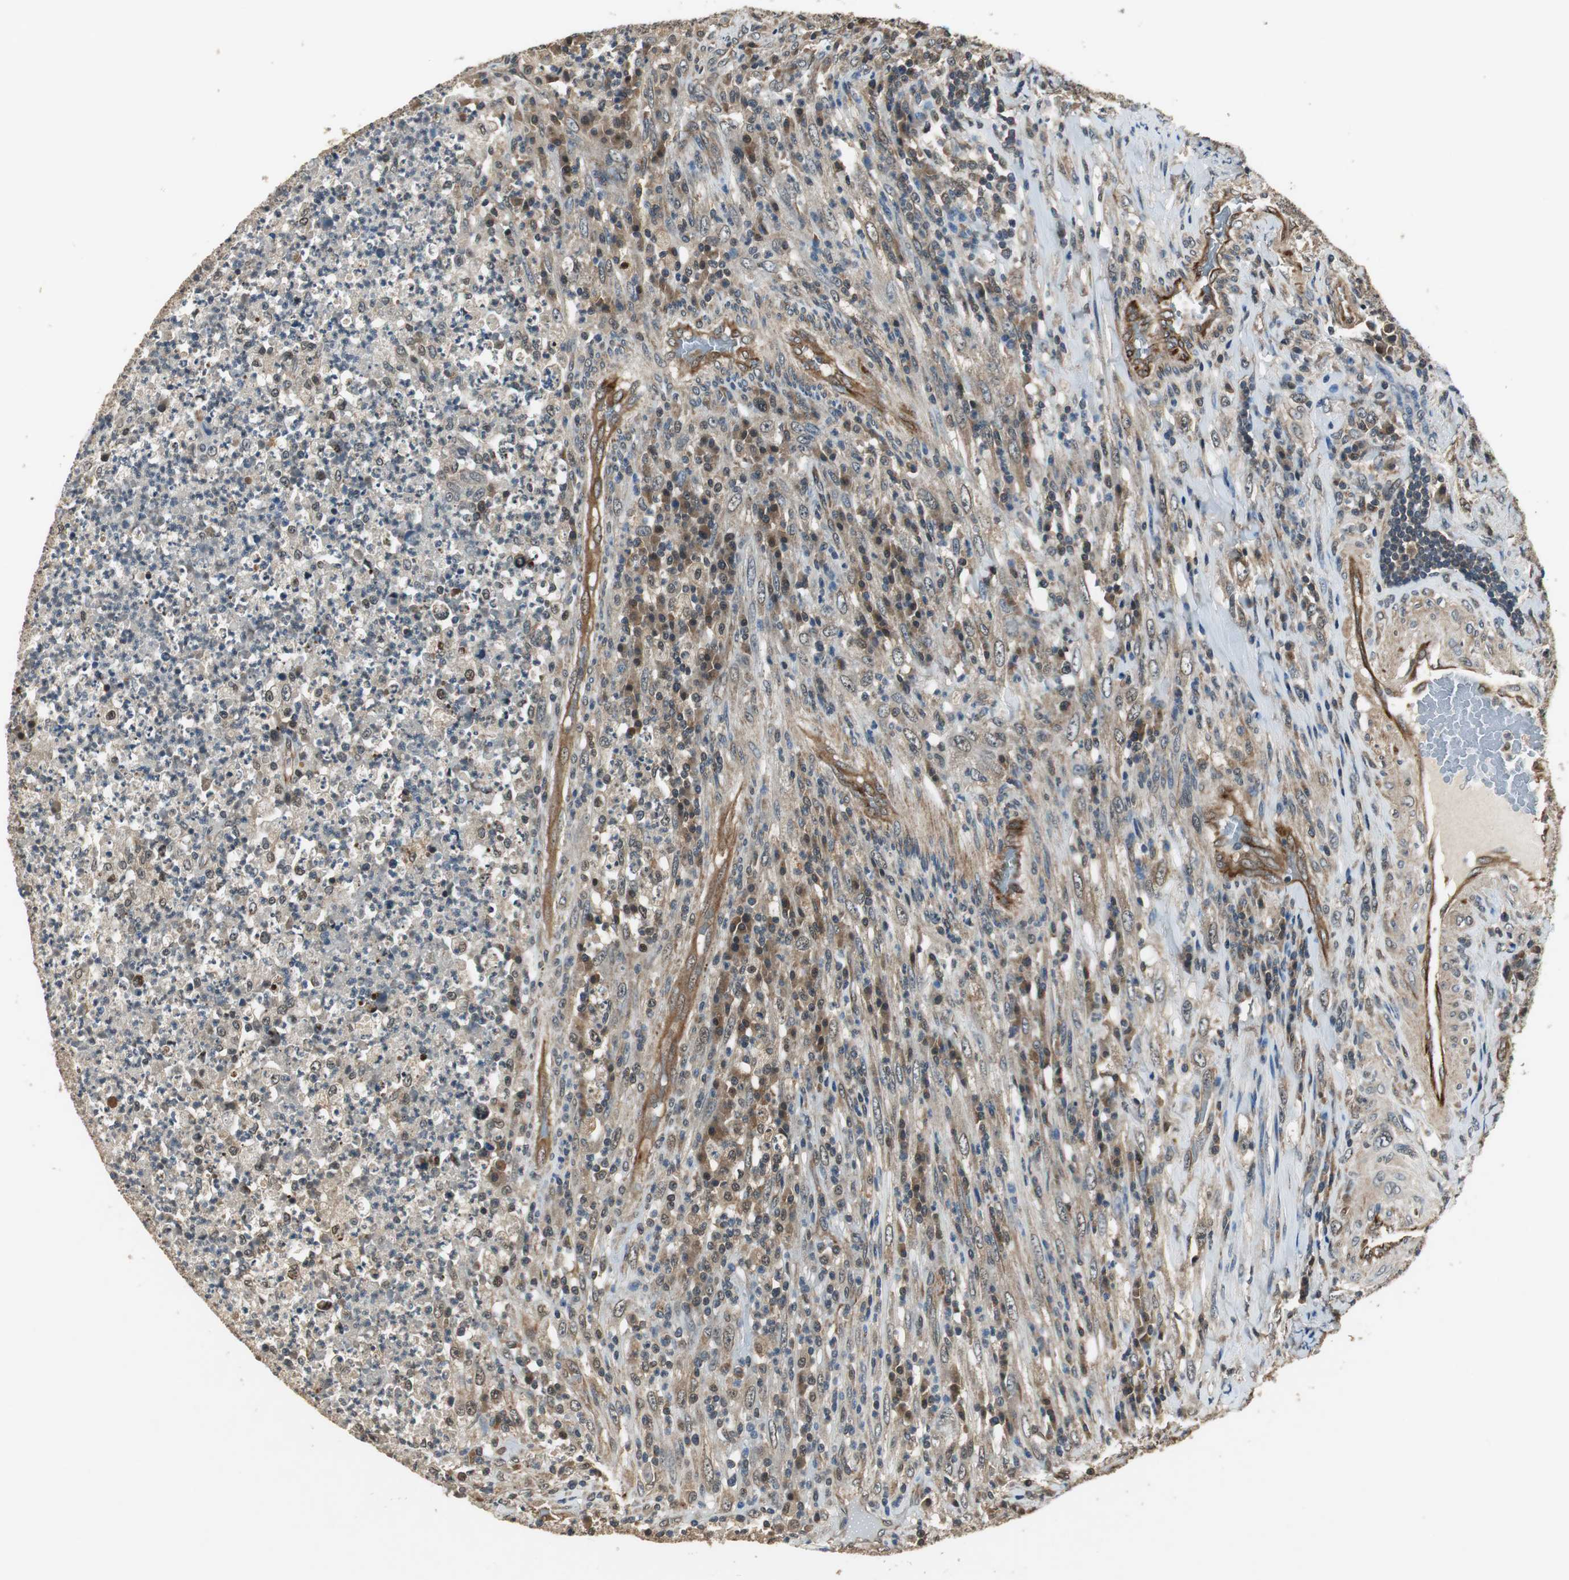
{"staining": {"intensity": "moderate", "quantity": "25%-75%", "location": "cytoplasmic/membranous"}, "tissue": "testis cancer", "cell_type": "Tumor cells", "image_type": "cancer", "snomed": [{"axis": "morphology", "description": "Necrosis, NOS"}, {"axis": "morphology", "description": "Carcinoma, Embryonal, NOS"}, {"axis": "topography", "description": "Testis"}], "caption": "High-power microscopy captured an immunohistochemistry micrograph of testis cancer, revealing moderate cytoplasmic/membranous positivity in about 25%-75% of tumor cells.", "gene": "PSMB4", "patient": {"sex": "male", "age": 19}}